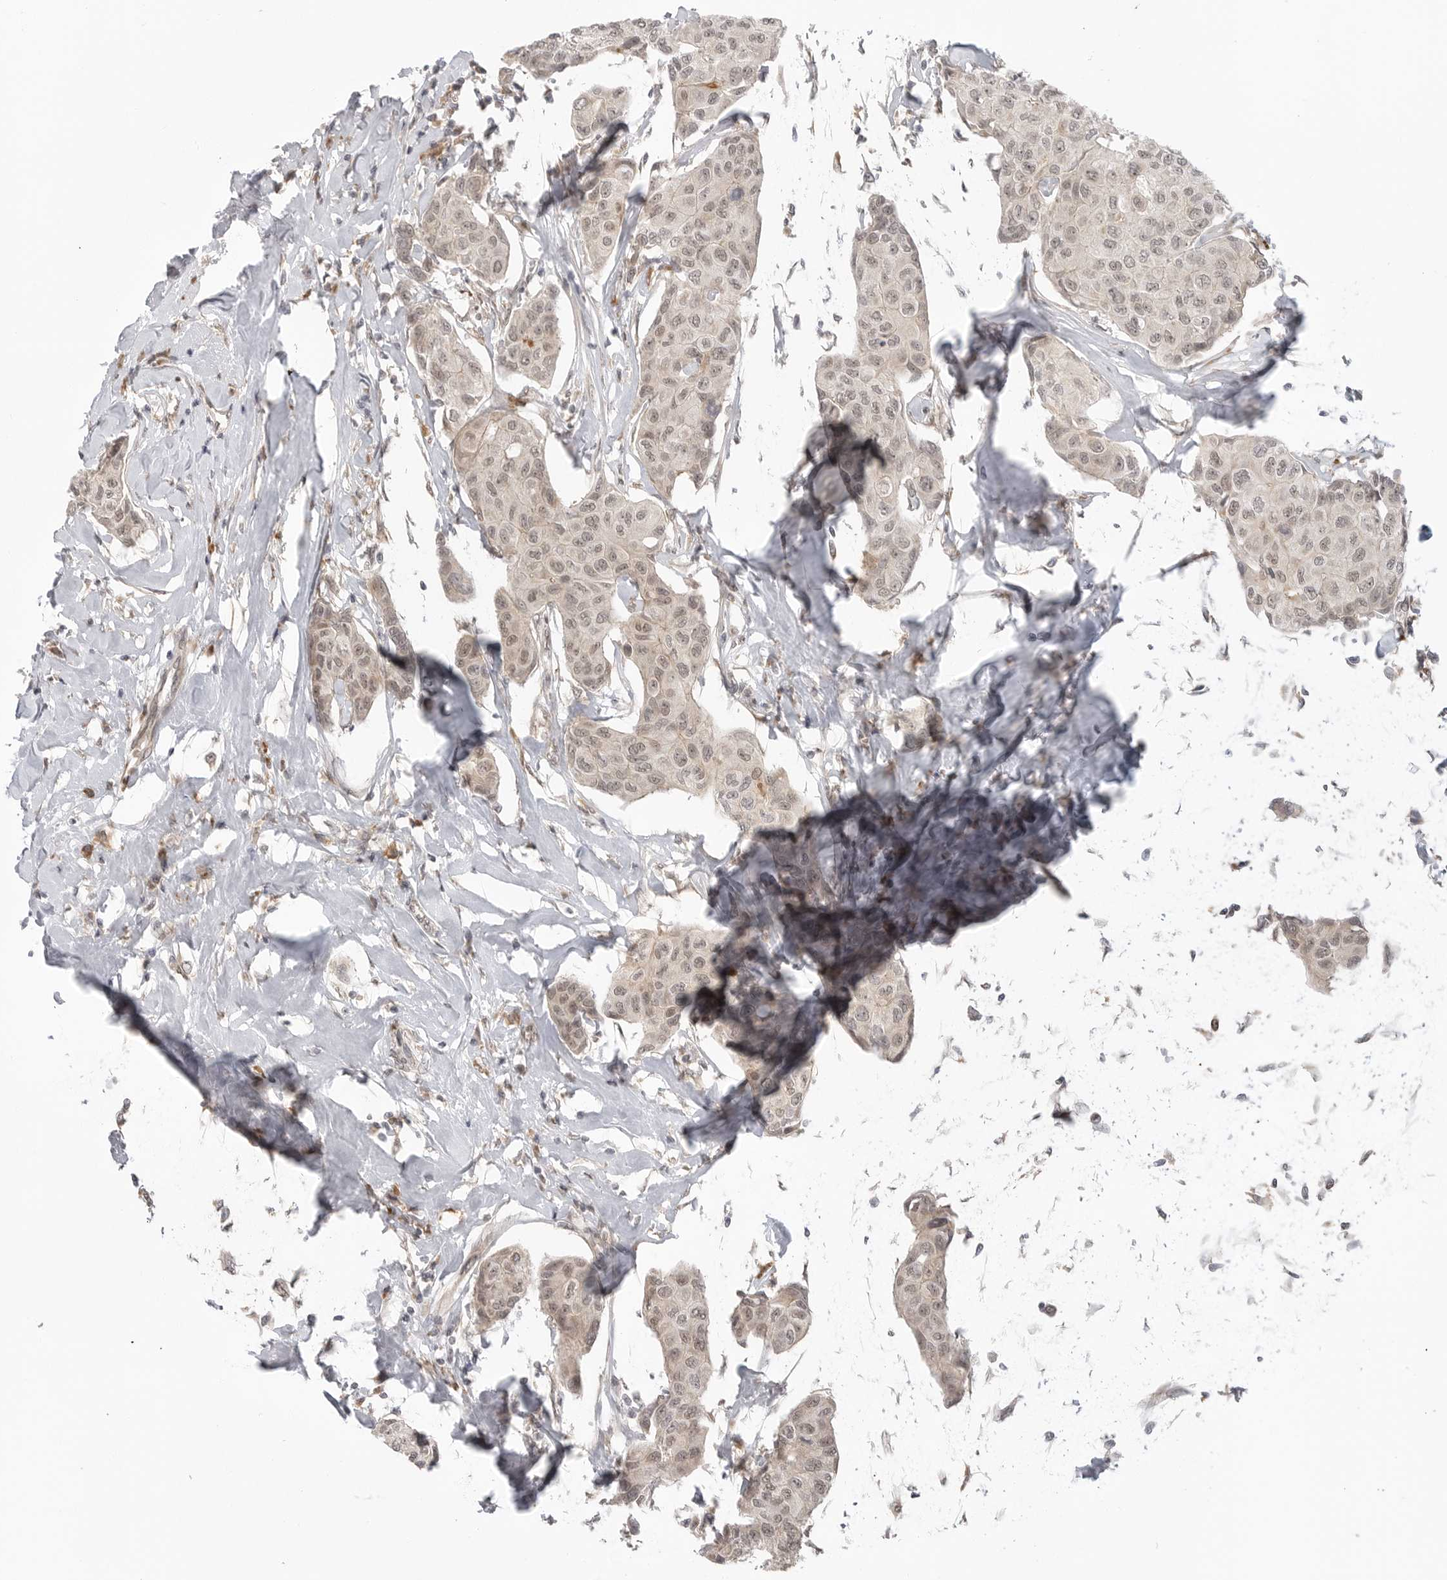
{"staining": {"intensity": "weak", "quantity": "25%-75%", "location": "nuclear"}, "tissue": "breast cancer", "cell_type": "Tumor cells", "image_type": "cancer", "snomed": [{"axis": "morphology", "description": "Duct carcinoma"}, {"axis": "topography", "description": "Breast"}], "caption": "Immunohistochemical staining of intraductal carcinoma (breast) reveals low levels of weak nuclear expression in about 25%-75% of tumor cells. (IHC, brightfield microscopy, high magnification).", "gene": "KALRN", "patient": {"sex": "female", "age": 80}}